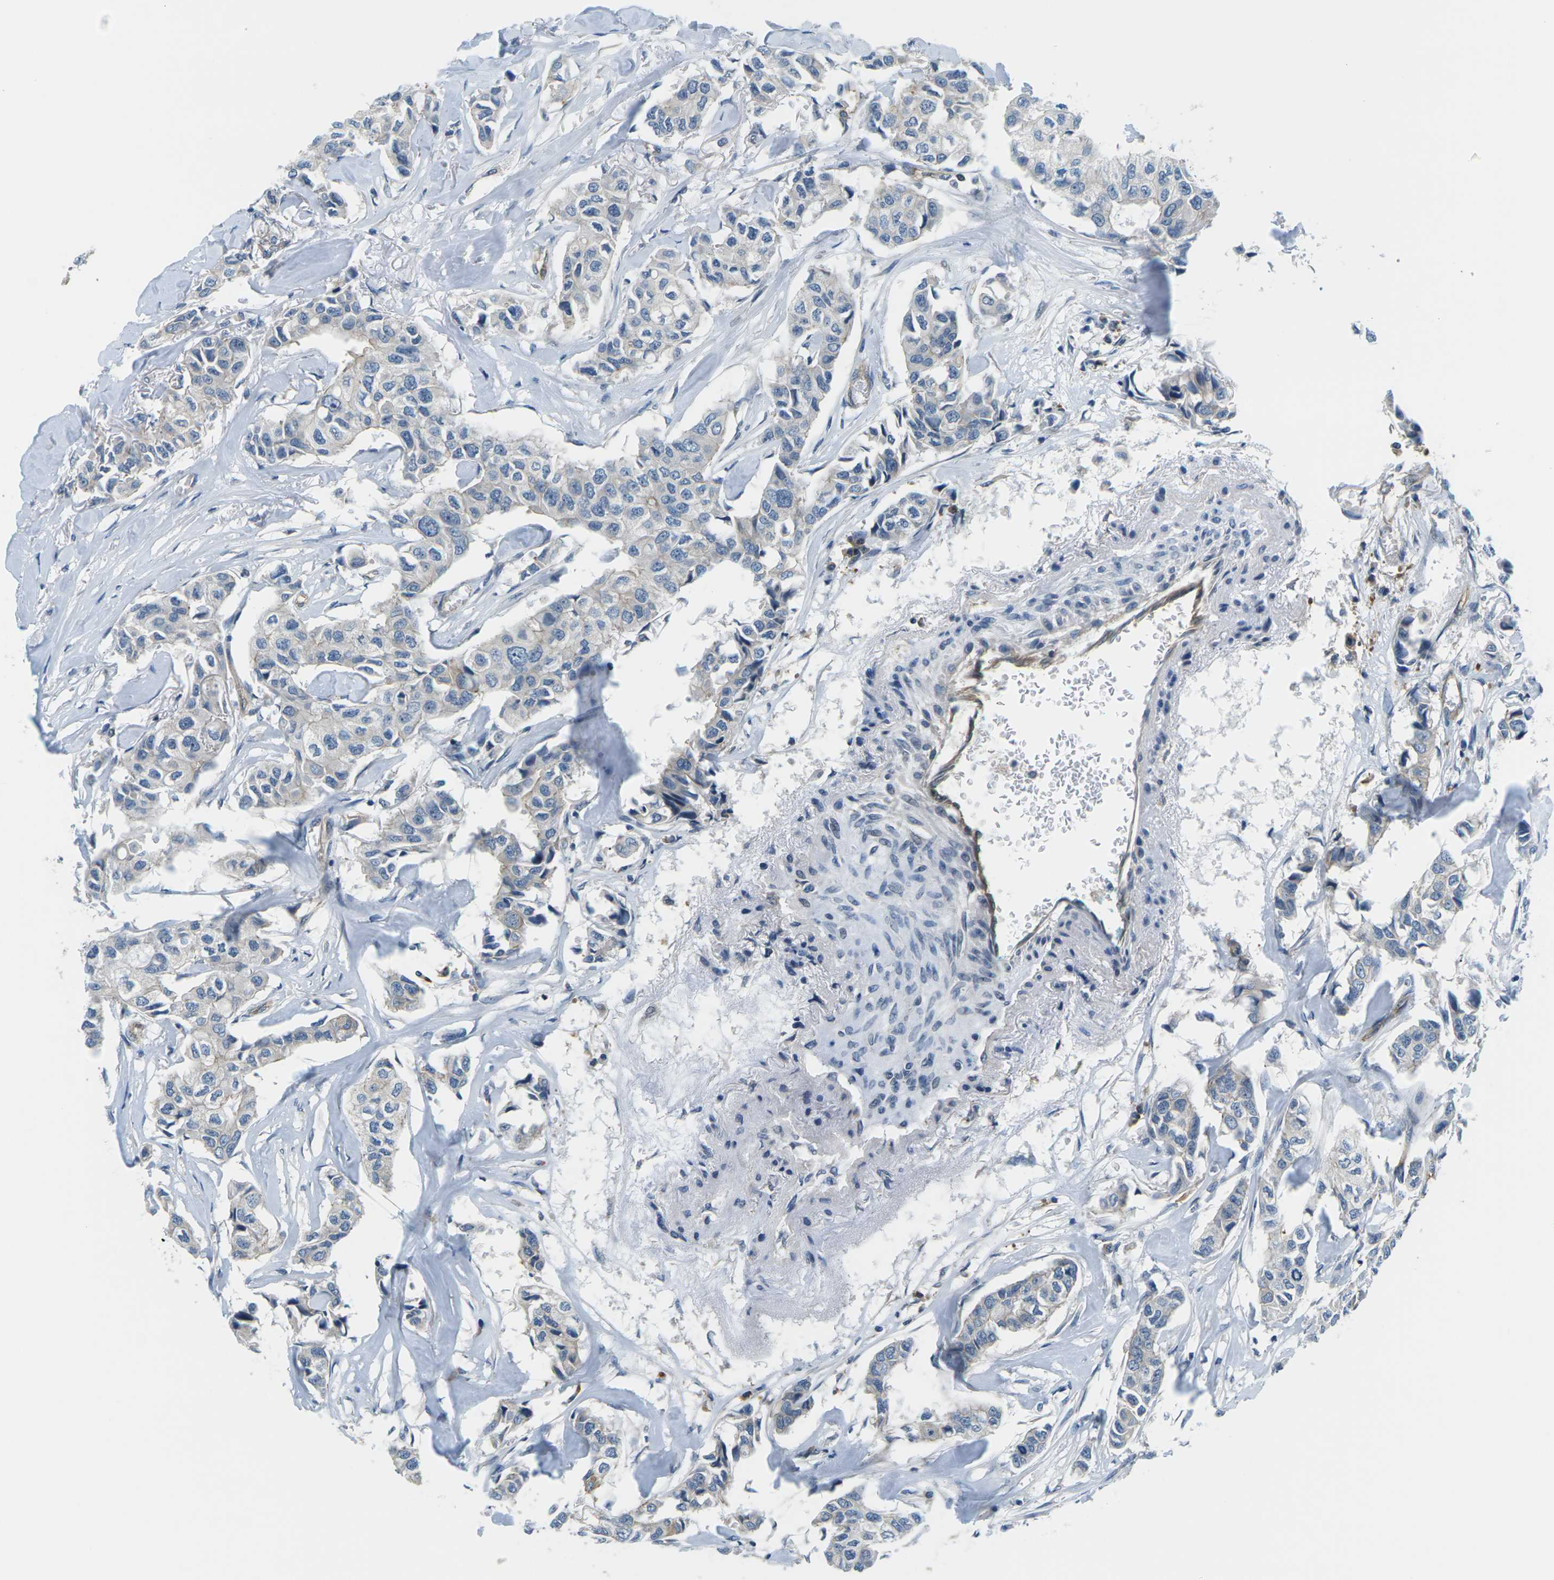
{"staining": {"intensity": "weak", "quantity": "25%-75%", "location": "cytoplasmic/membranous"}, "tissue": "breast cancer", "cell_type": "Tumor cells", "image_type": "cancer", "snomed": [{"axis": "morphology", "description": "Duct carcinoma"}, {"axis": "topography", "description": "Breast"}], "caption": "Protein analysis of intraductal carcinoma (breast) tissue shows weak cytoplasmic/membranous positivity in about 25%-75% of tumor cells. (Brightfield microscopy of DAB IHC at high magnification).", "gene": "SLC13A3", "patient": {"sex": "female", "age": 80}}